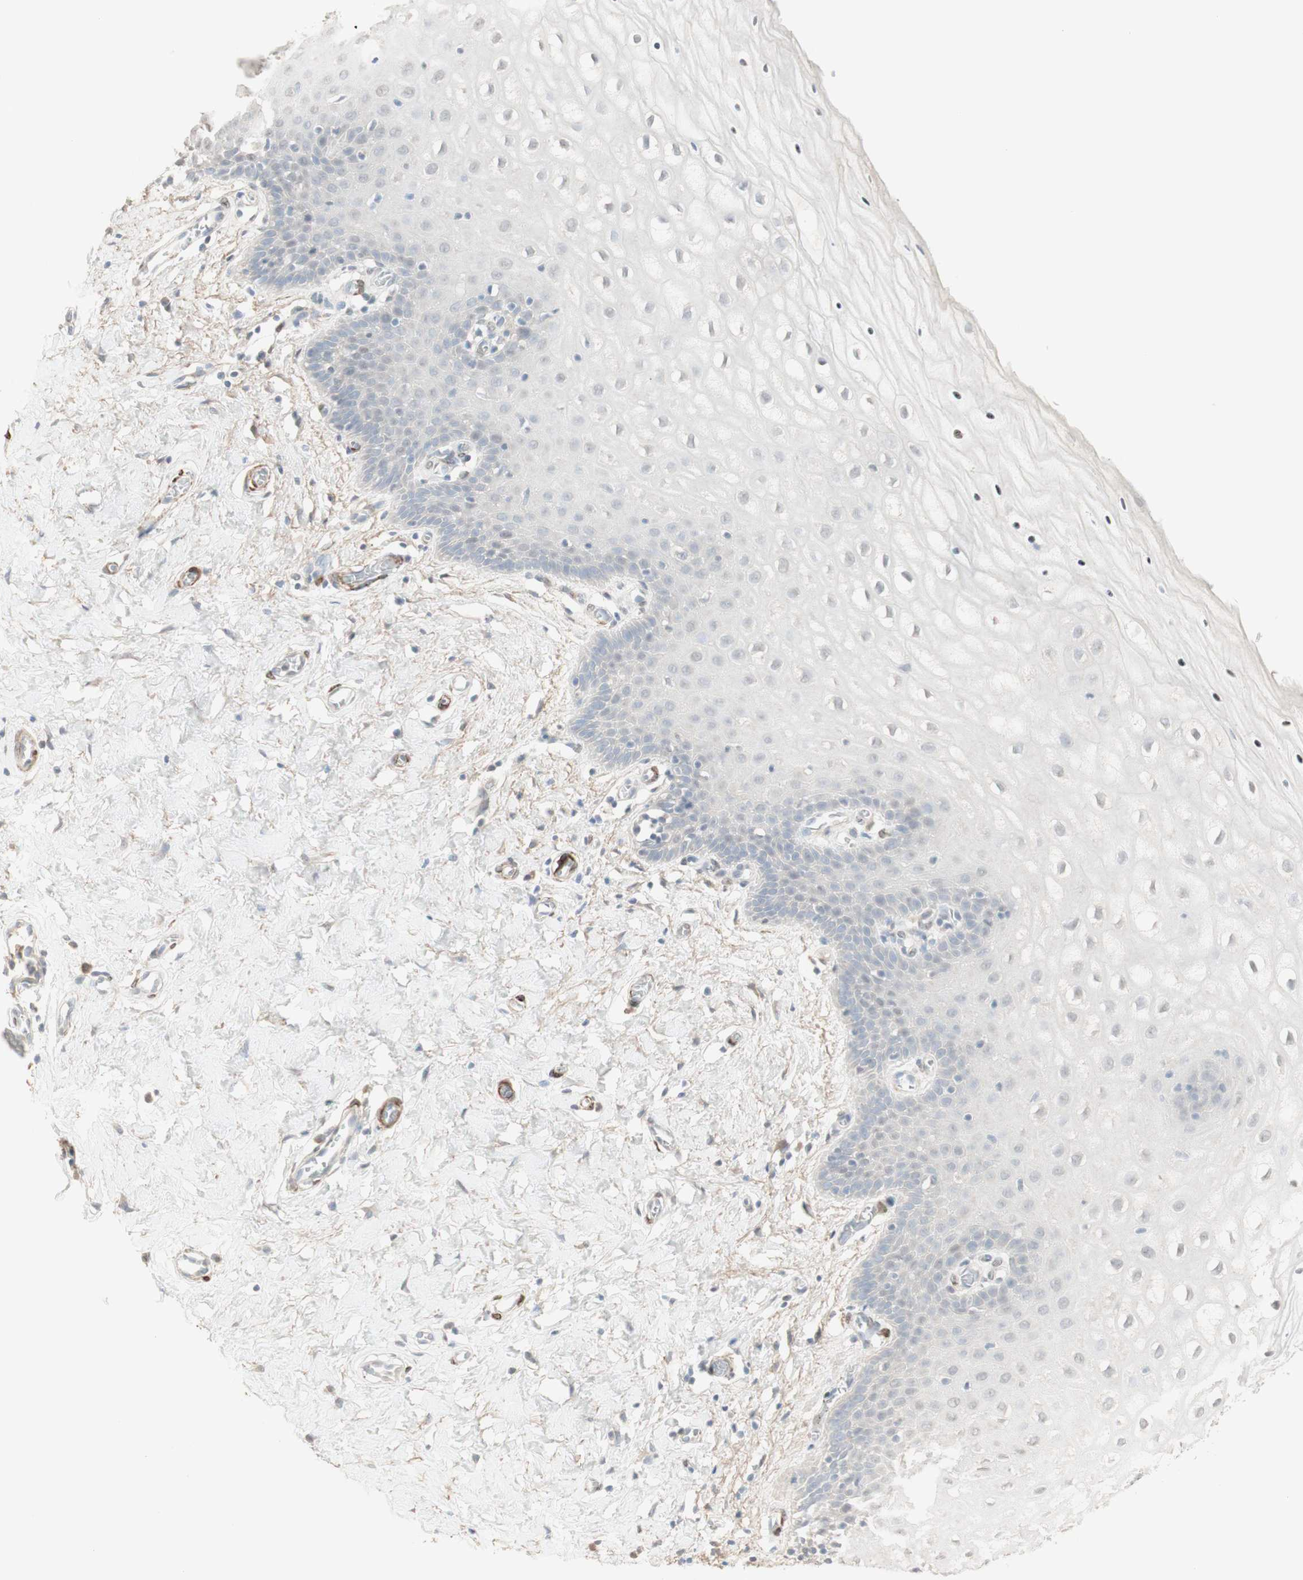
{"staining": {"intensity": "negative", "quantity": "none", "location": "none"}, "tissue": "cervix", "cell_type": "Glandular cells", "image_type": "normal", "snomed": [{"axis": "morphology", "description": "Normal tissue, NOS"}, {"axis": "topography", "description": "Cervix"}], "caption": "IHC histopathology image of unremarkable cervix: cervix stained with DAB shows no significant protein staining in glandular cells. (Immunohistochemistry, brightfield microscopy, high magnification).", "gene": "MUC3A", "patient": {"sex": "female", "age": 55}}